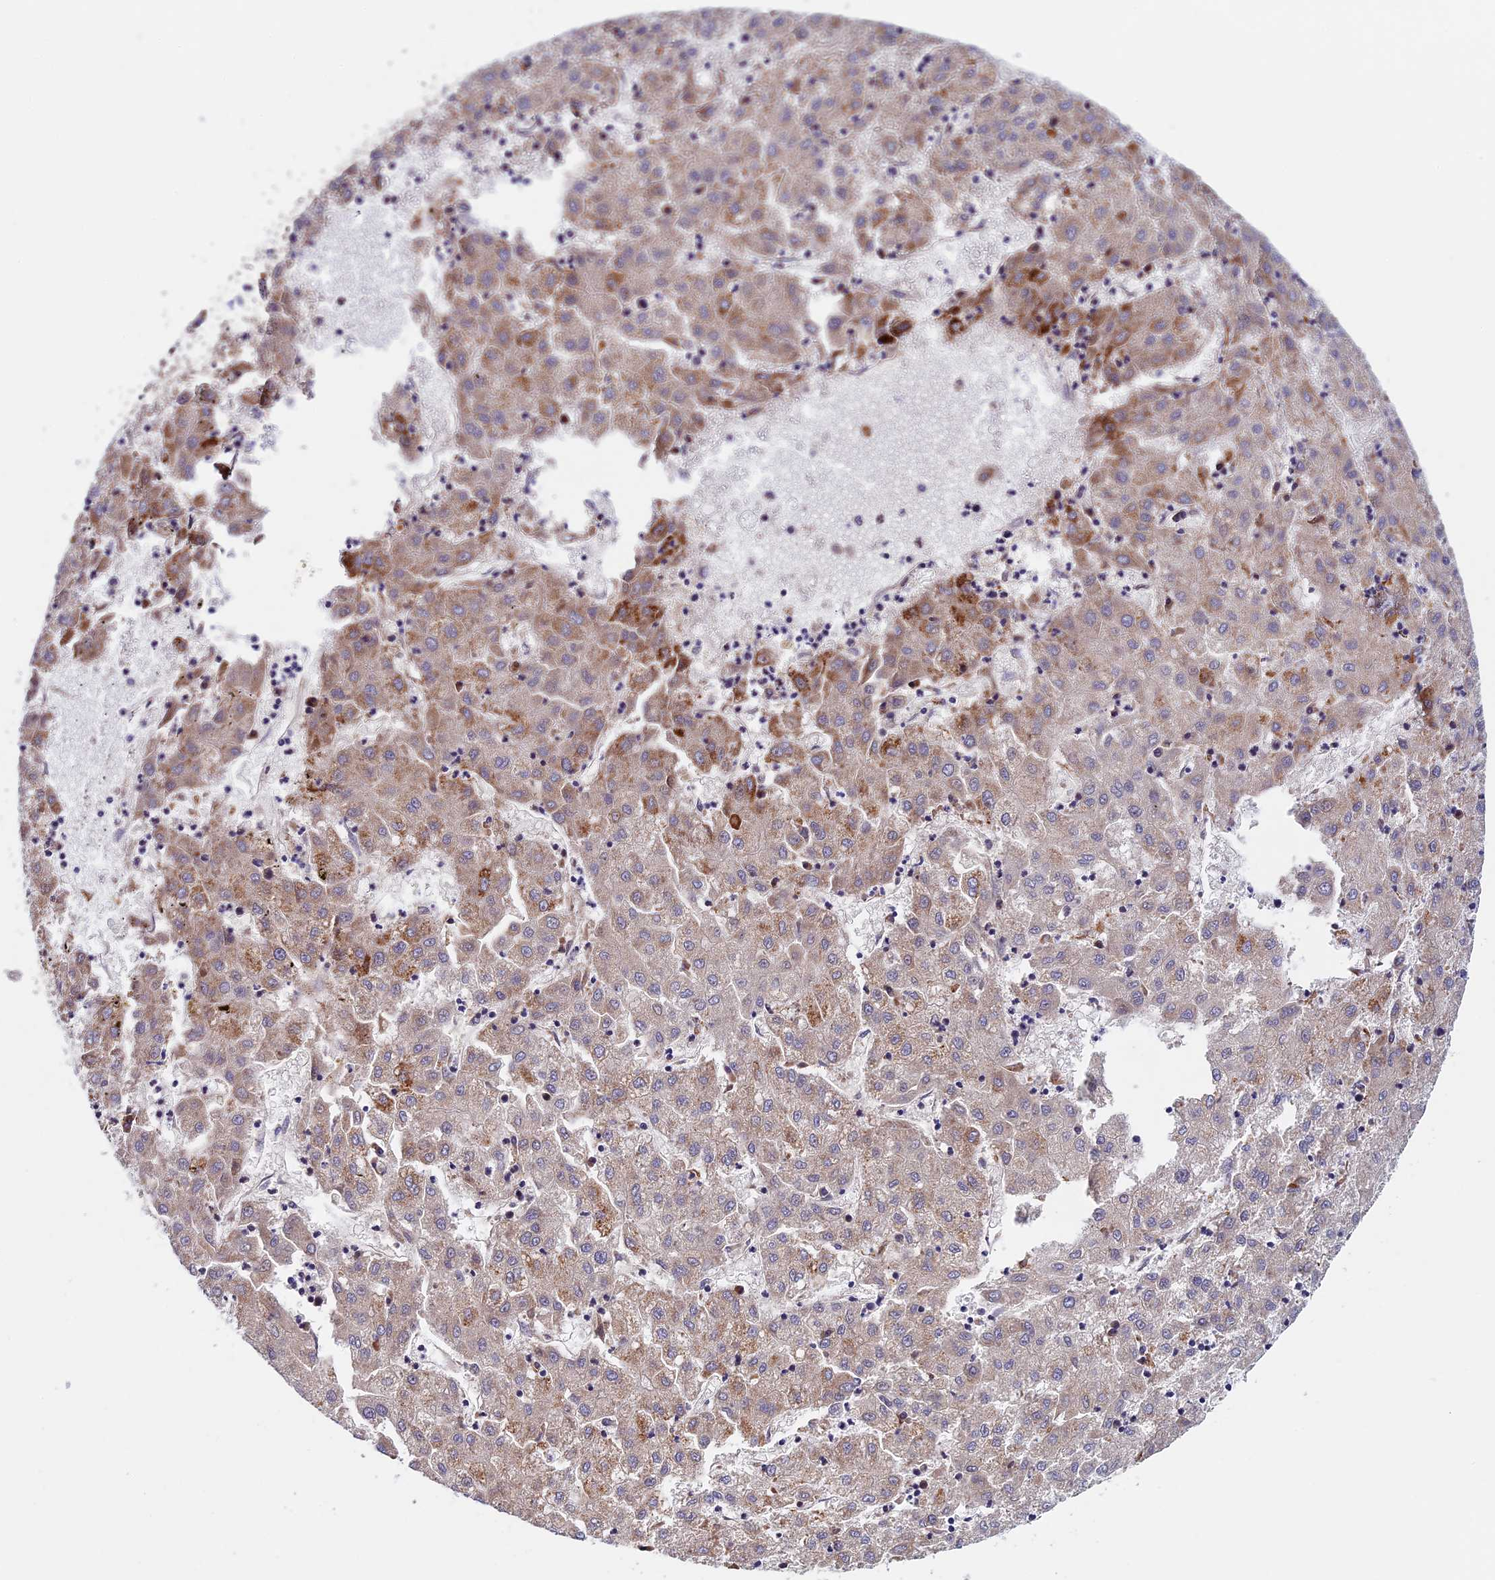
{"staining": {"intensity": "moderate", "quantity": "25%-75%", "location": "cytoplasmic/membranous"}, "tissue": "liver cancer", "cell_type": "Tumor cells", "image_type": "cancer", "snomed": [{"axis": "morphology", "description": "Carcinoma, Hepatocellular, NOS"}, {"axis": "topography", "description": "Liver"}], "caption": "There is medium levels of moderate cytoplasmic/membranous expression in tumor cells of liver cancer (hepatocellular carcinoma), as demonstrated by immunohistochemical staining (brown color).", "gene": "RNF17", "patient": {"sex": "male", "age": 72}}